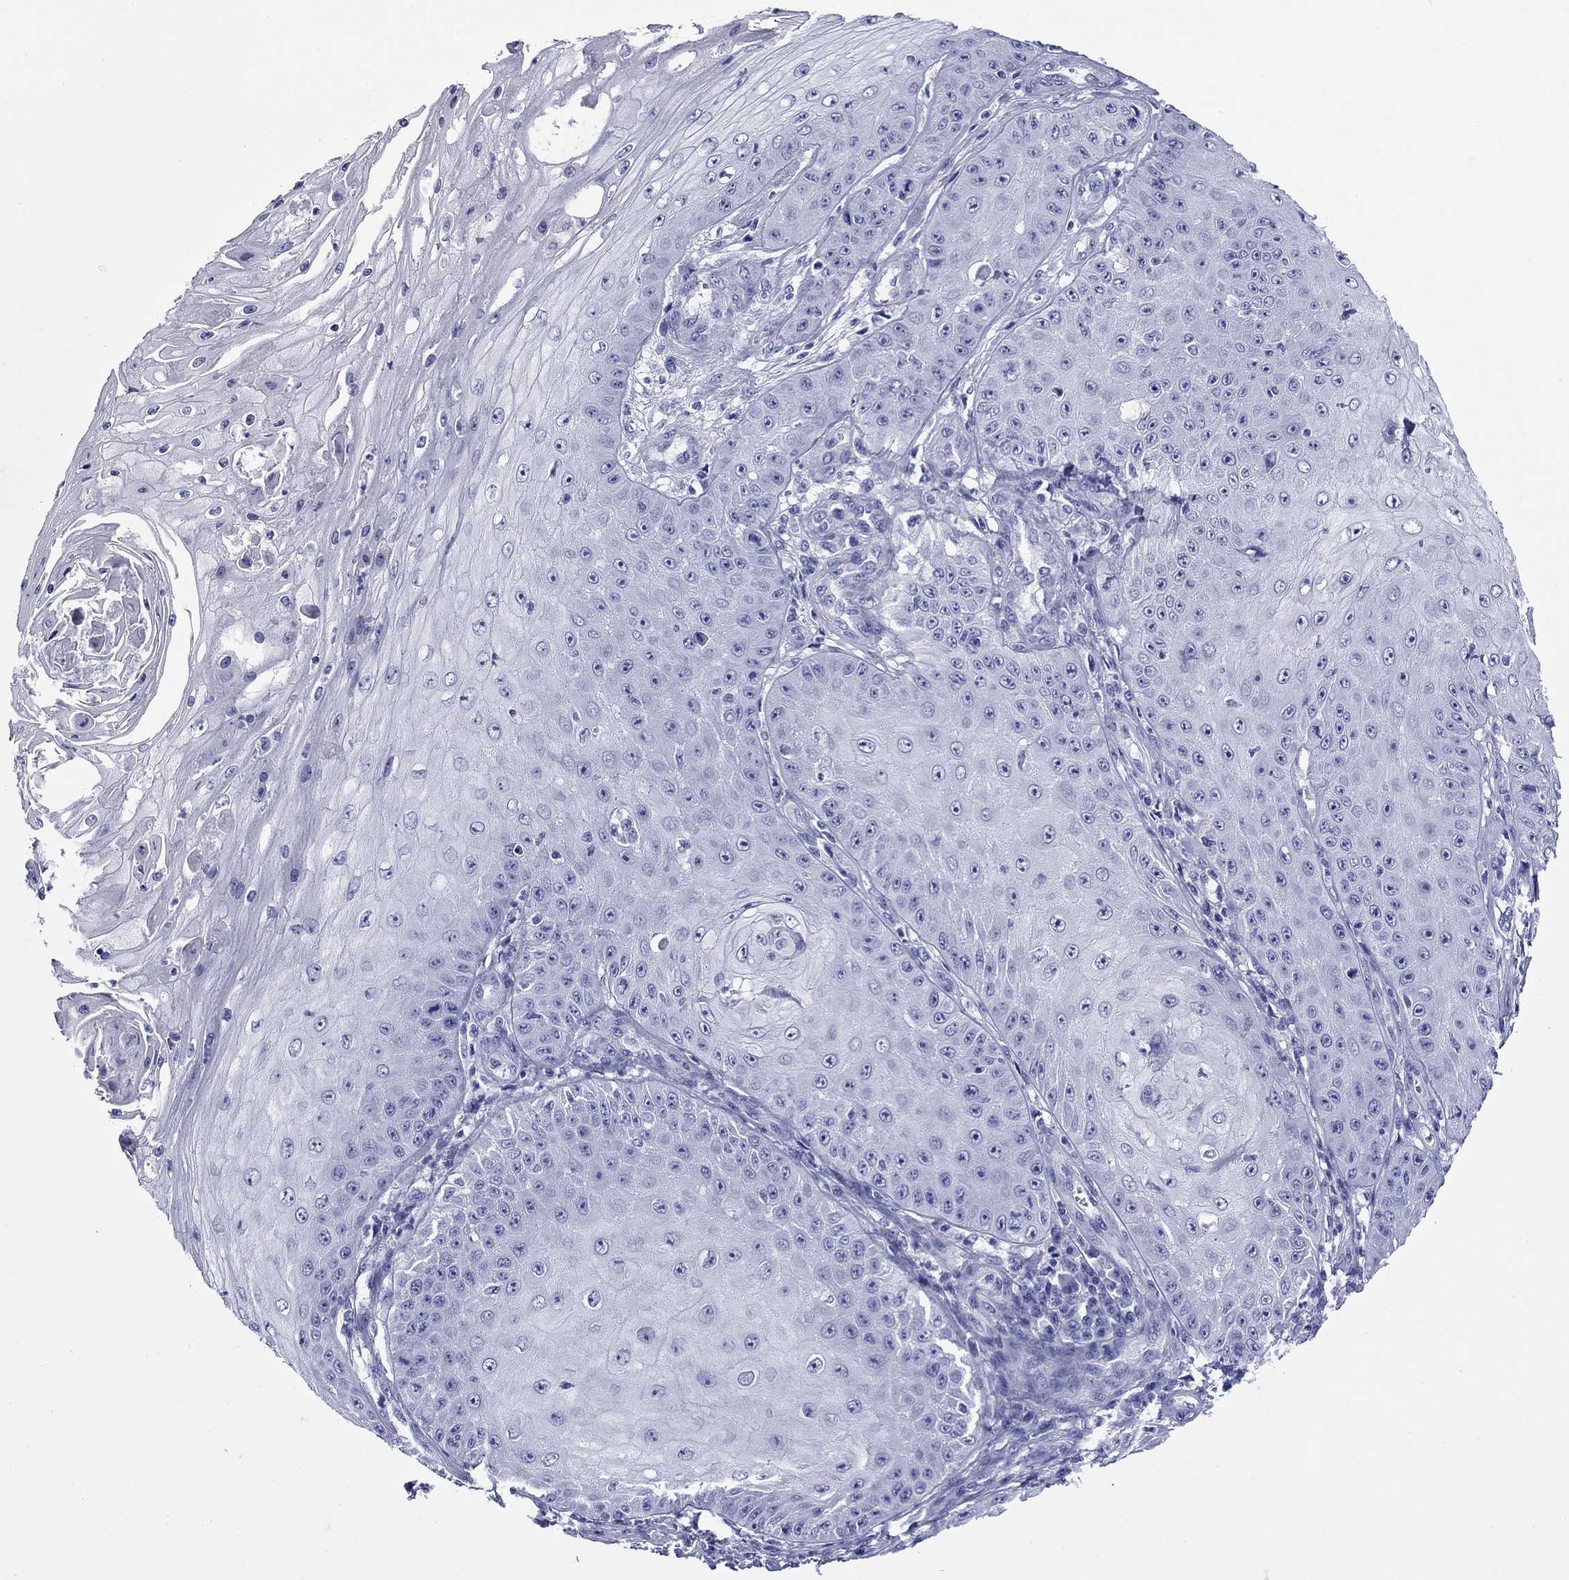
{"staining": {"intensity": "negative", "quantity": "none", "location": "none"}, "tissue": "skin cancer", "cell_type": "Tumor cells", "image_type": "cancer", "snomed": [{"axis": "morphology", "description": "Squamous cell carcinoma, NOS"}, {"axis": "topography", "description": "Skin"}], "caption": "Tumor cells show no significant protein positivity in skin cancer.", "gene": "ROM1", "patient": {"sex": "male", "age": 70}}